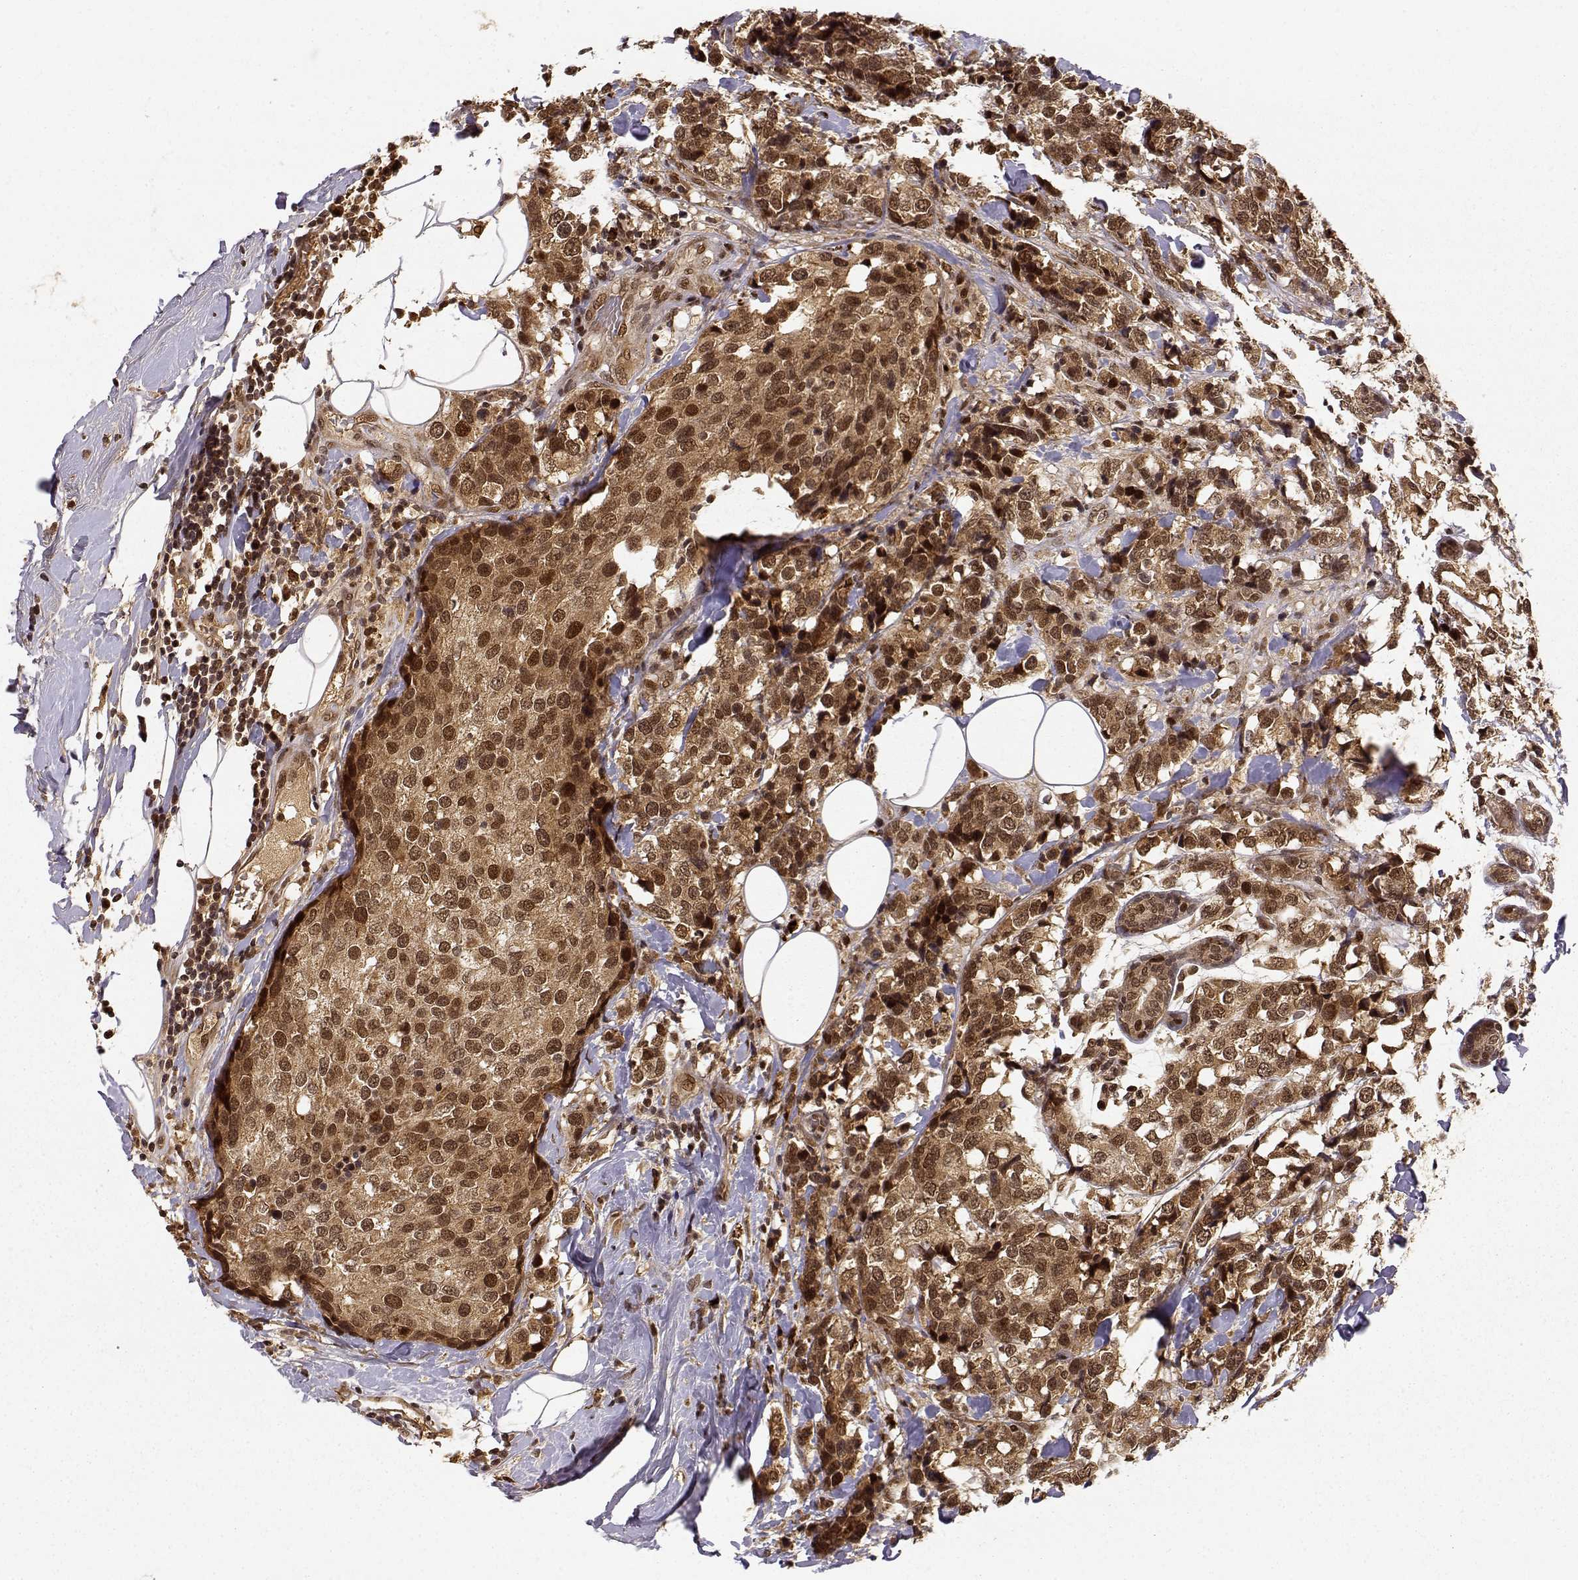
{"staining": {"intensity": "strong", "quantity": ">75%", "location": "cytoplasmic/membranous,nuclear"}, "tissue": "breast cancer", "cell_type": "Tumor cells", "image_type": "cancer", "snomed": [{"axis": "morphology", "description": "Lobular carcinoma"}, {"axis": "topography", "description": "Breast"}], "caption": "Strong cytoplasmic/membranous and nuclear staining for a protein is present in approximately >75% of tumor cells of lobular carcinoma (breast) using IHC.", "gene": "MAEA", "patient": {"sex": "female", "age": 59}}